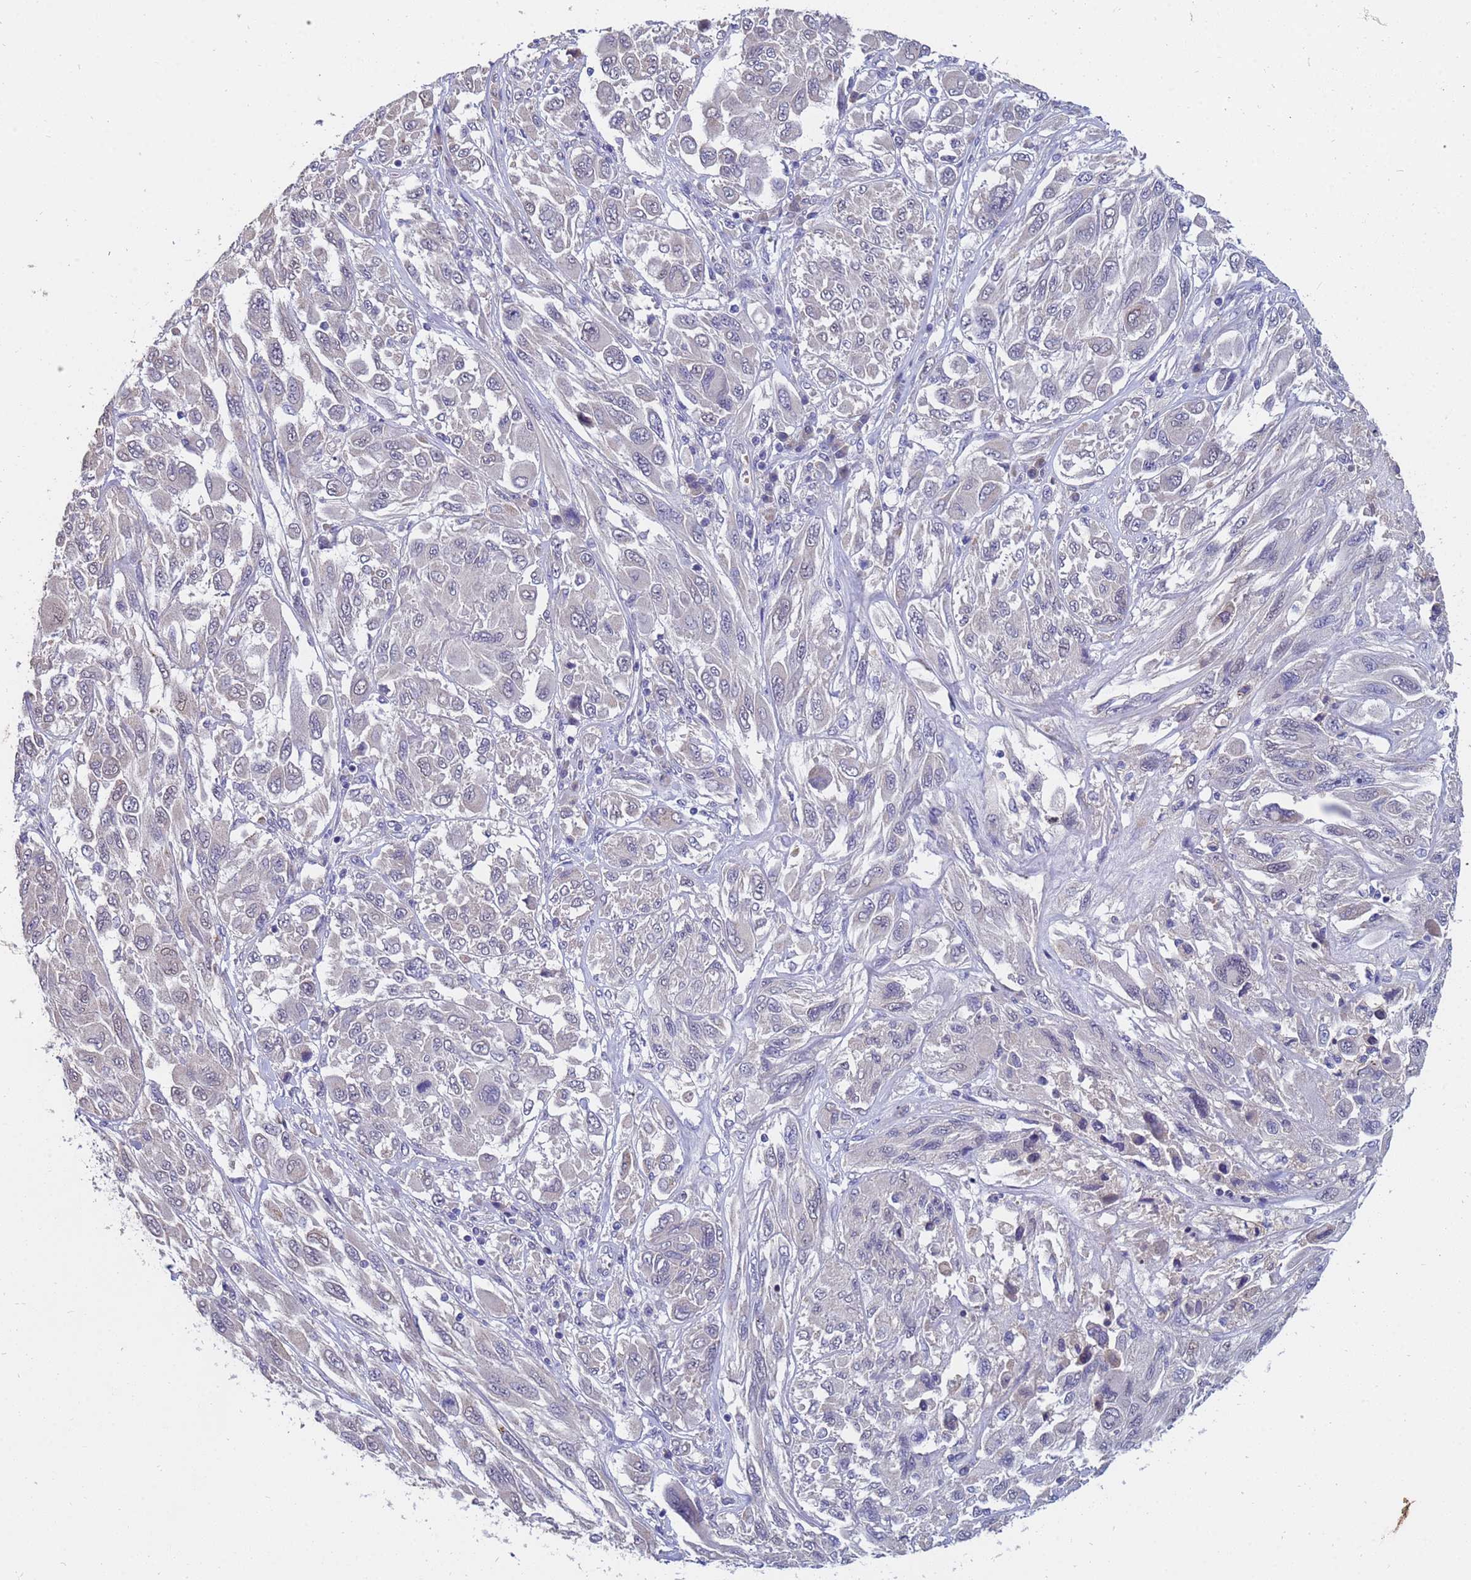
{"staining": {"intensity": "negative", "quantity": "none", "location": "none"}, "tissue": "melanoma", "cell_type": "Tumor cells", "image_type": "cancer", "snomed": [{"axis": "morphology", "description": "Malignant melanoma, NOS"}, {"axis": "topography", "description": "Skin"}], "caption": "Immunohistochemical staining of malignant melanoma reveals no significant expression in tumor cells.", "gene": "IHO1", "patient": {"sex": "female", "age": 91}}